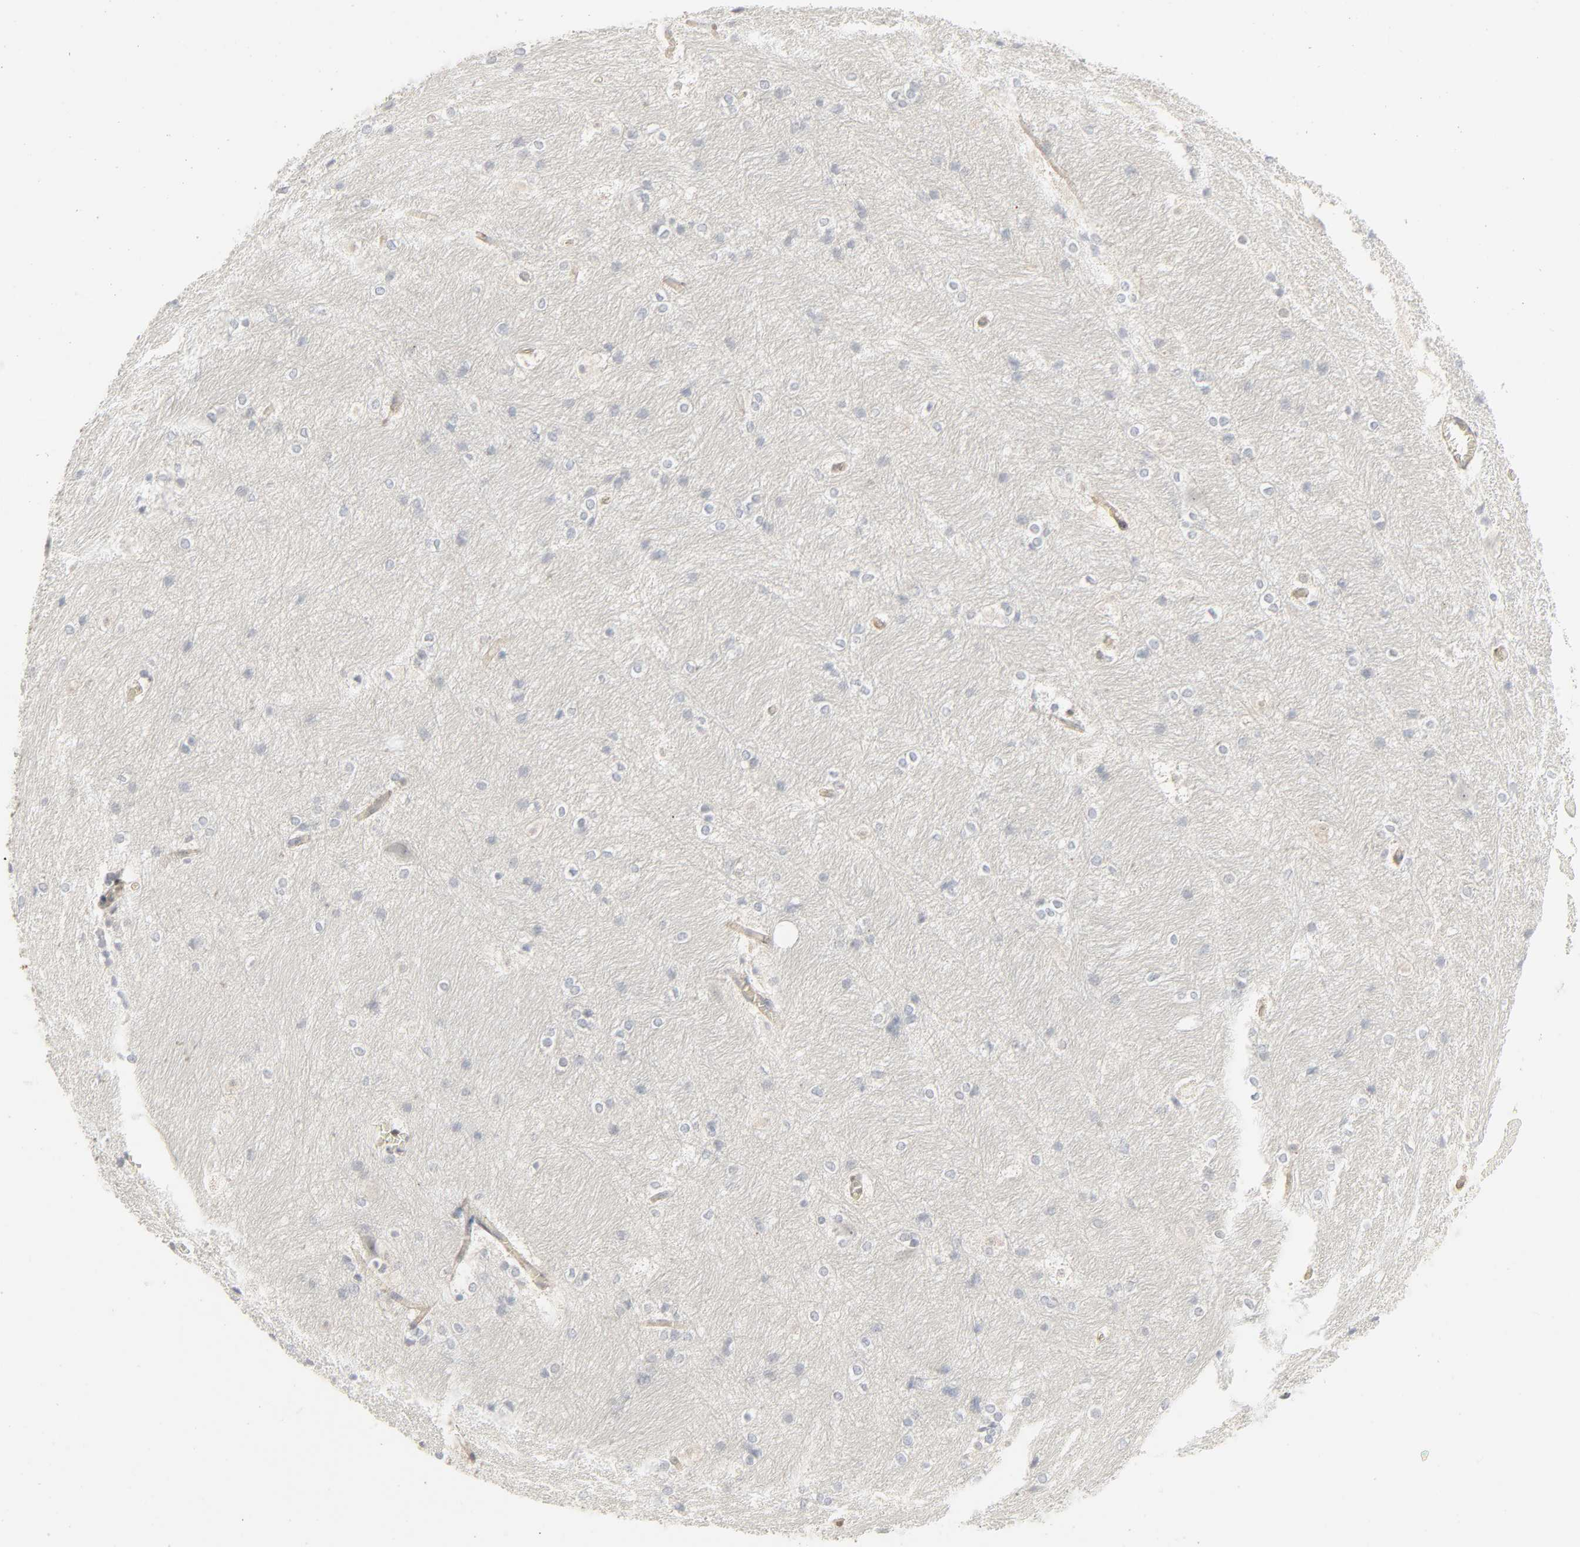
{"staining": {"intensity": "negative", "quantity": "none", "location": "none"}, "tissue": "hippocampus", "cell_type": "Glial cells", "image_type": "normal", "snomed": [{"axis": "morphology", "description": "Normal tissue, NOS"}, {"axis": "topography", "description": "Hippocampus"}], "caption": "The micrograph exhibits no significant positivity in glial cells of hippocampus.", "gene": "LGALS2", "patient": {"sex": "female", "age": 19}}